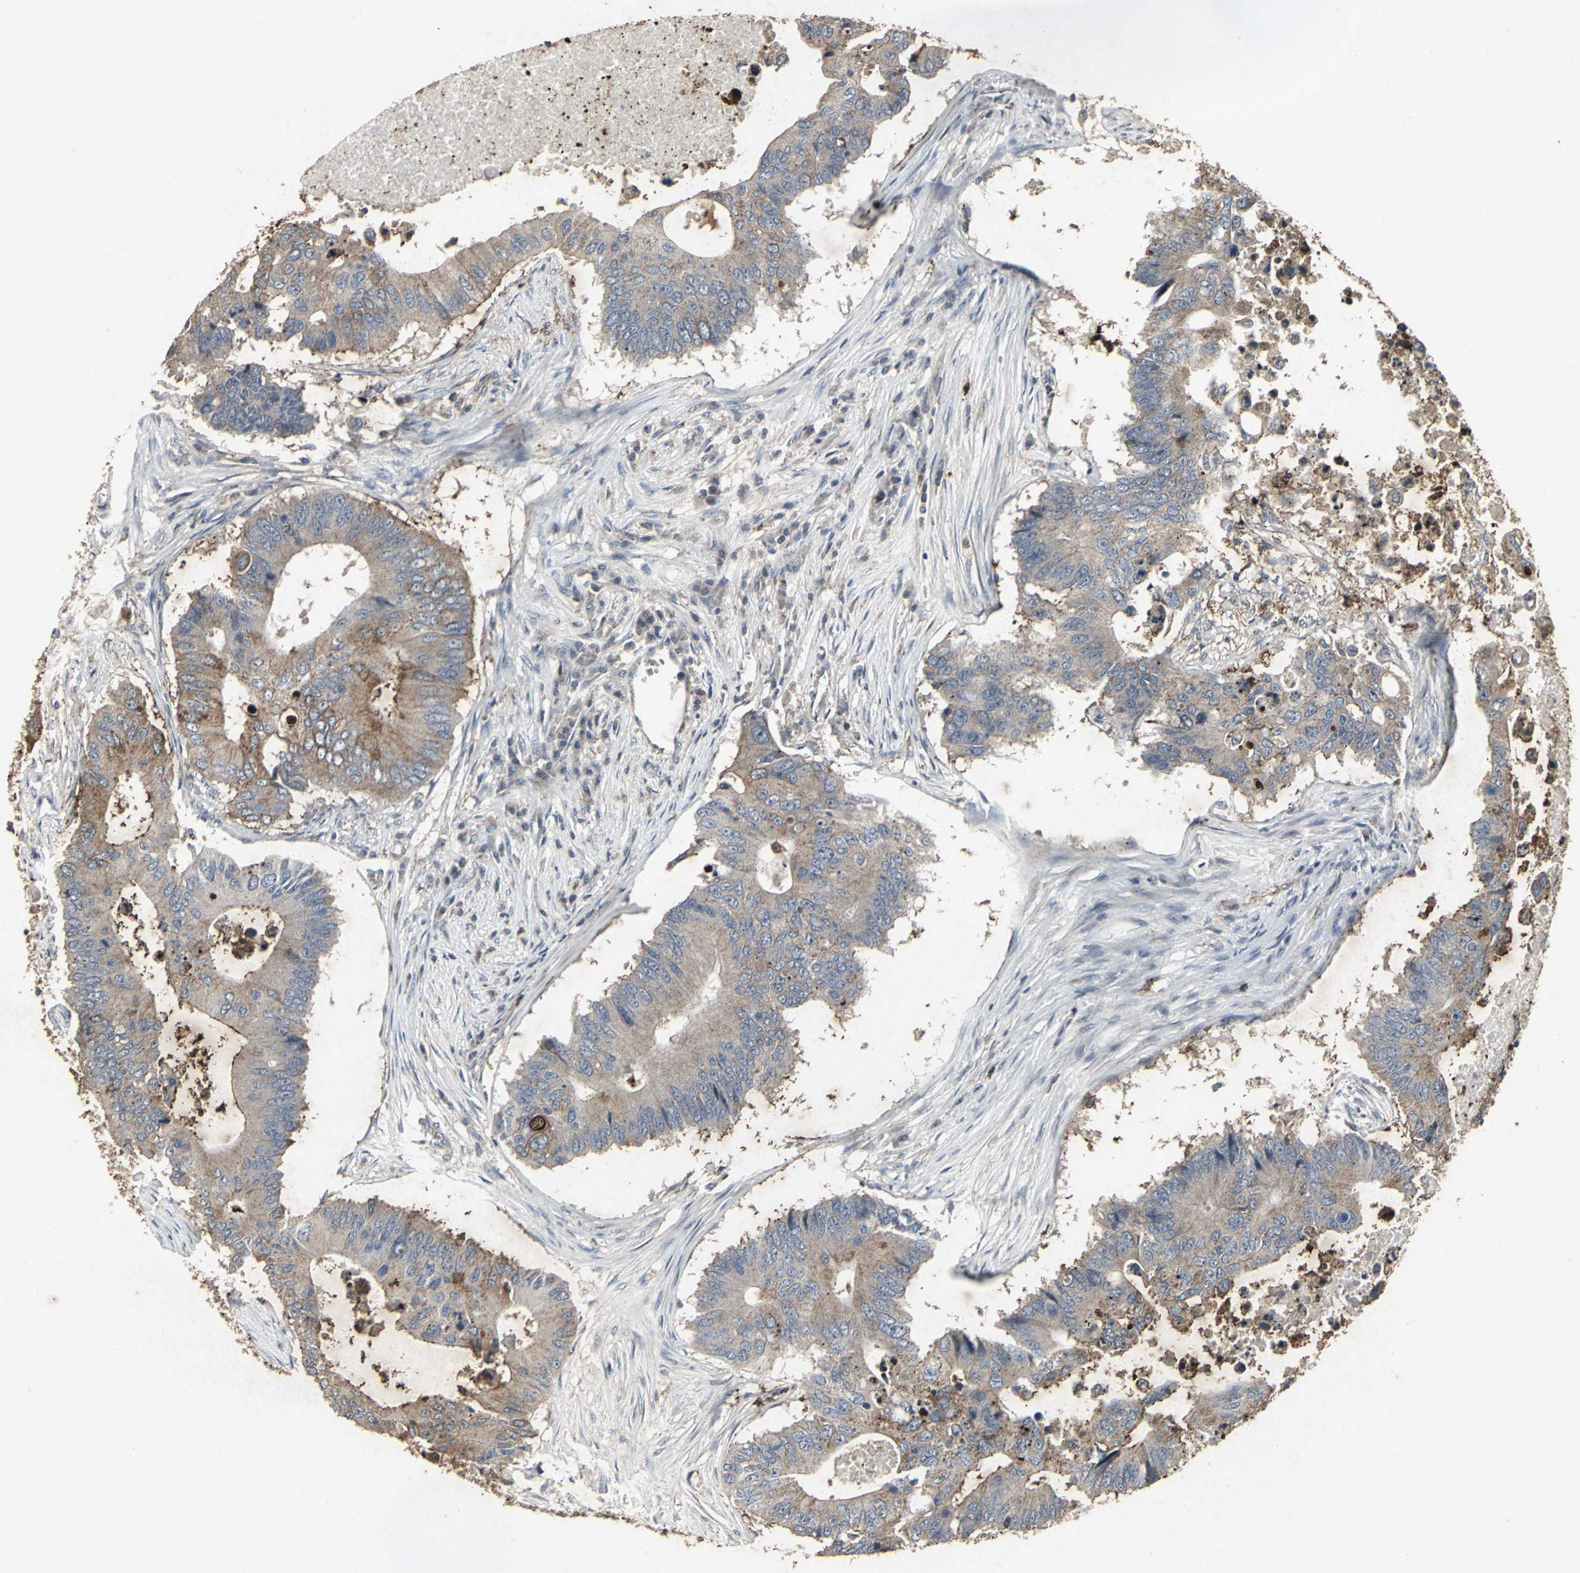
{"staining": {"intensity": "weak", "quantity": ">75%", "location": "cytoplasmic/membranous"}, "tissue": "colorectal cancer", "cell_type": "Tumor cells", "image_type": "cancer", "snomed": [{"axis": "morphology", "description": "Adenocarcinoma, NOS"}, {"axis": "topography", "description": "Colon"}], "caption": "Immunohistochemical staining of colorectal cancer exhibits weak cytoplasmic/membranous protein expression in approximately >75% of tumor cells.", "gene": "CCR9", "patient": {"sex": "male", "age": 71}}